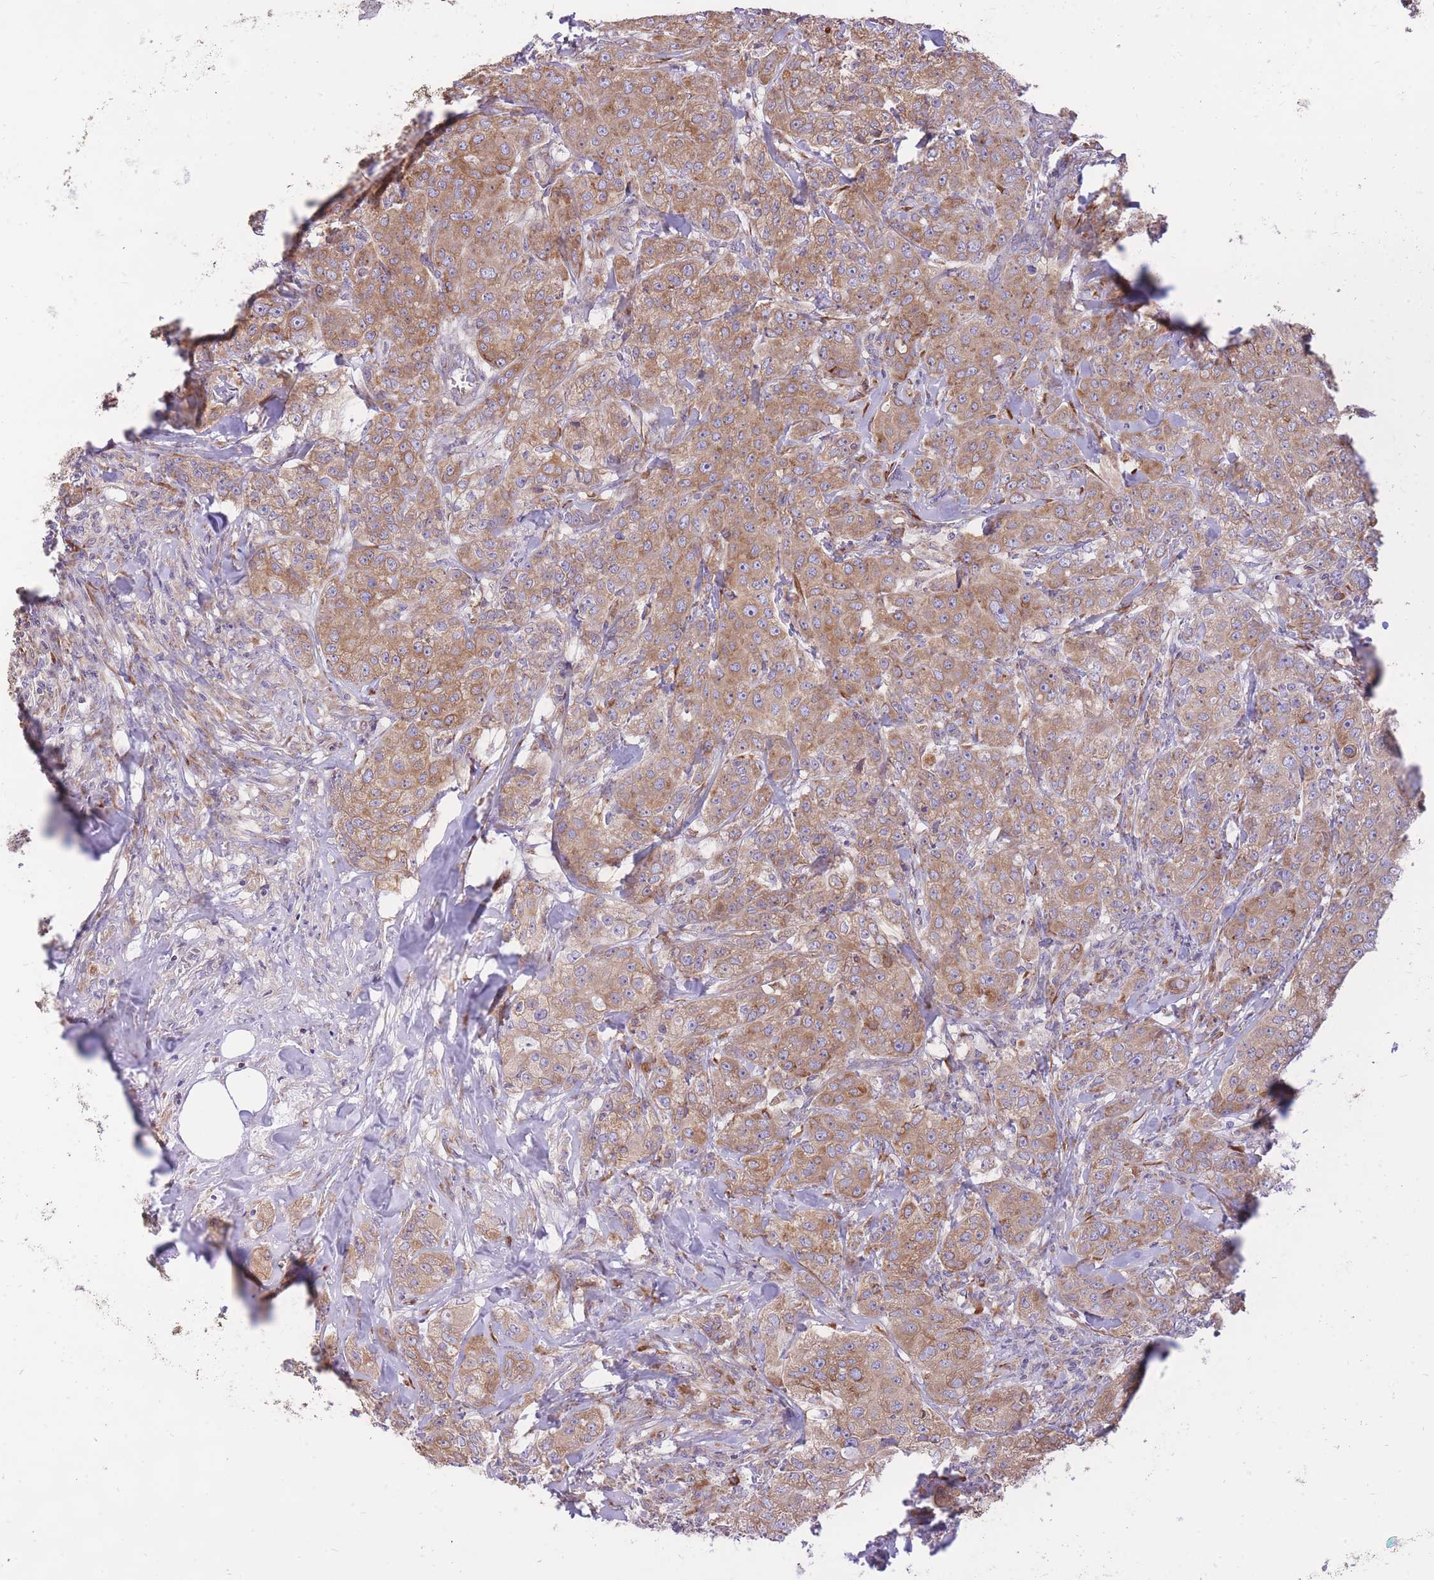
{"staining": {"intensity": "moderate", "quantity": ">75%", "location": "cytoplasmic/membranous"}, "tissue": "breast cancer", "cell_type": "Tumor cells", "image_type": "cancer", "snomed": [{"axis": "morphology", "description": "Duct carcinoma"}, {"axis": "topography", "description": "Breast"}], "caption": "Protein expression analysis of human breast invasive ductal carcinoma reveals moderate cytoplasmic/membranous expression in approximately >75% of tumor cells. The protein is stained brown, and the nuclei are stained in blue (DAB (3,3'-diaminobenzidine) IHC with brightfield microscopy, high magnification).", "gene": "GBP7", "patient": {"sex": "female", "age": 43}}